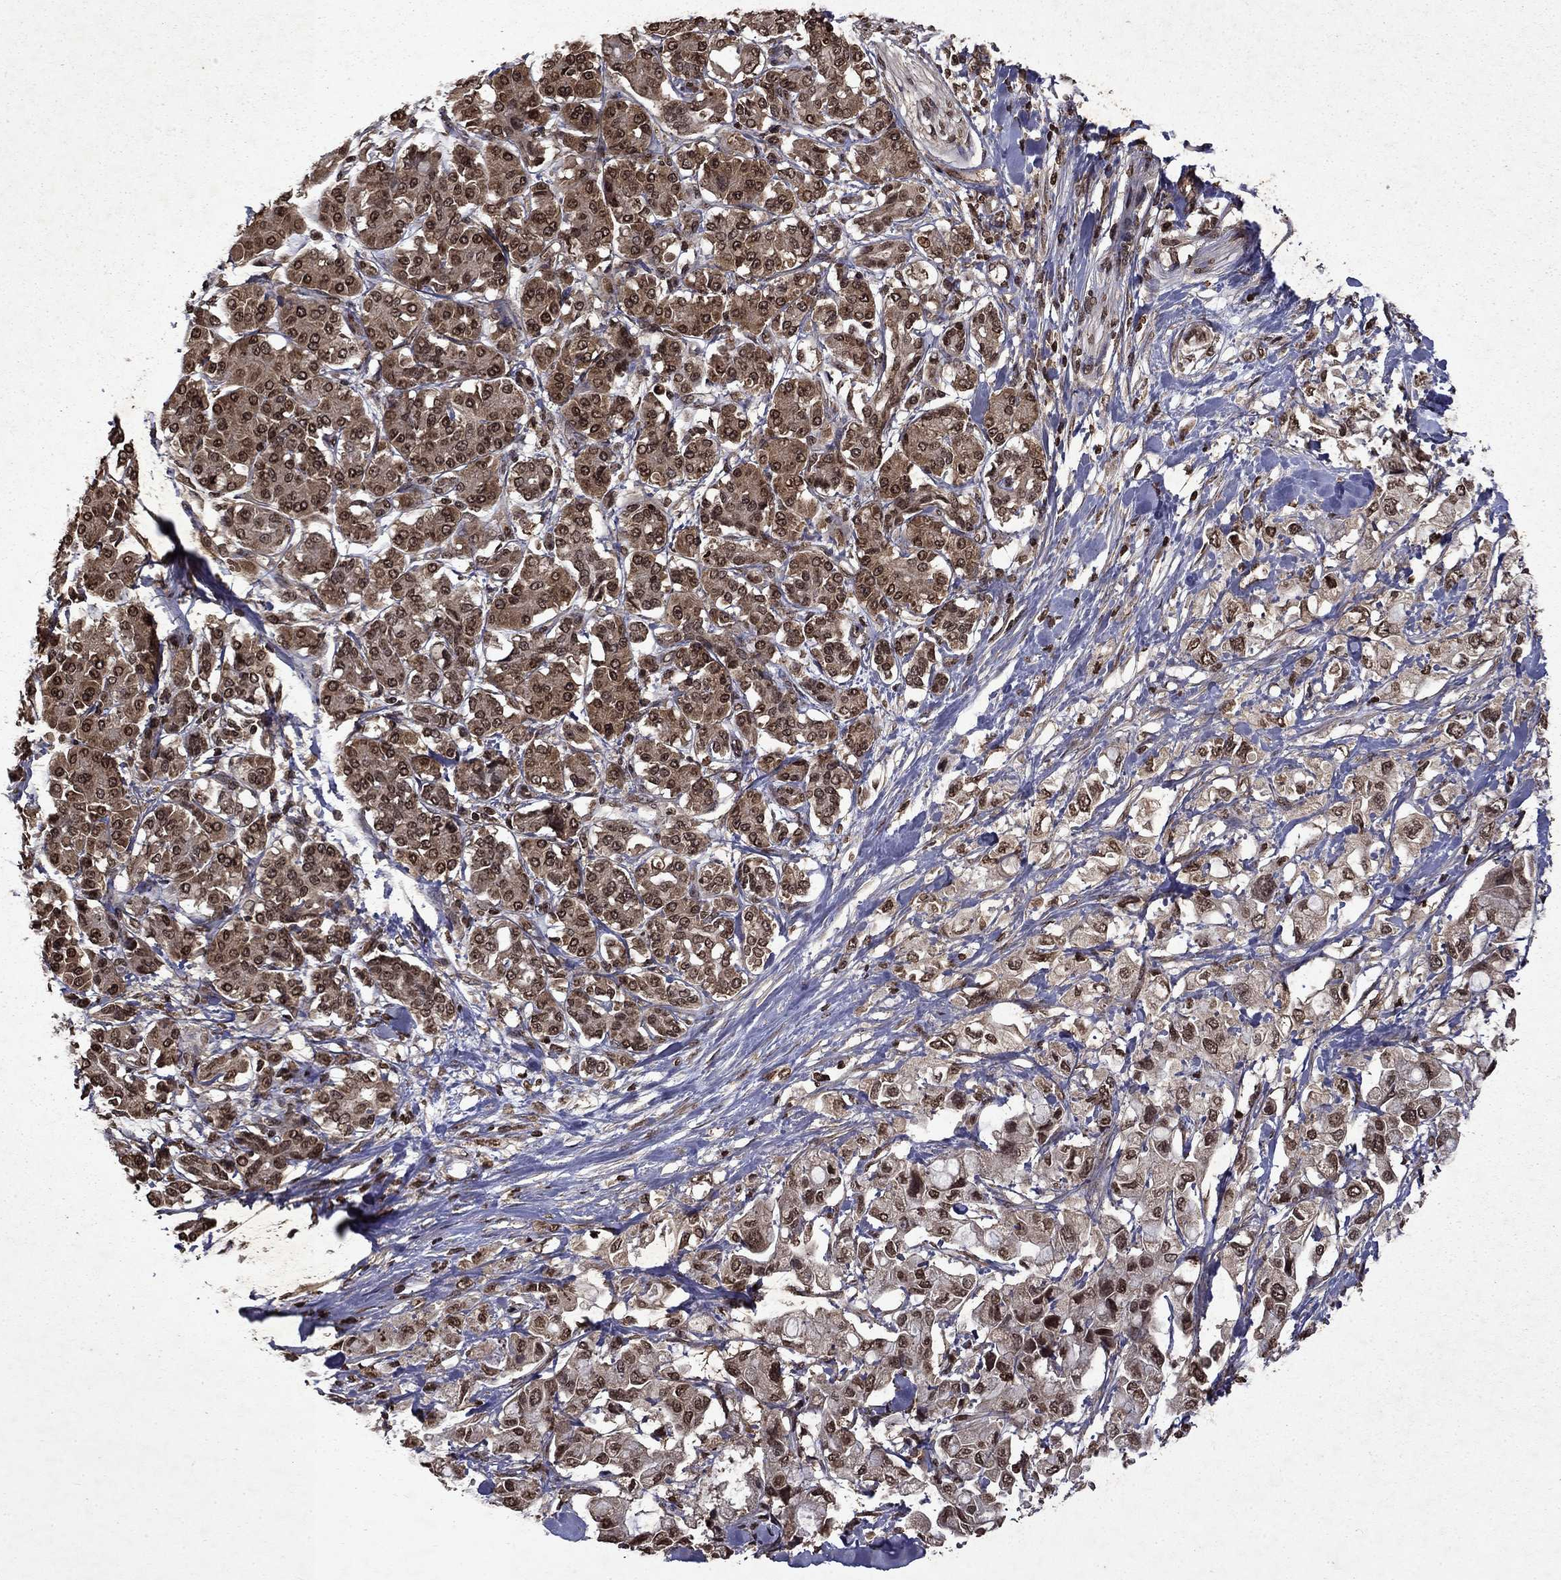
{"staining": {"intensity": "moderate", "quantity": "25%-75%", "location": "cytoplasmic/membranous,nuclear"}, "tissue": "pancreatic cancer", "cell_type": "Tumor cells", "image_type": "cancer", "snomed": [{"axis": "morphology", "description": "Adenocarcinoma, NOS"}, {"axis": "topography", "description": "Pancreas"}], "caption": "Tumor cells exhibit medium levels of moderate cytoplasmic/membranous and nuclear positivity in approximately 25%-75% of cells in pancreatic cancer (adenocarcinoma). (DAB (3,3'-diaminobenzidine) = brown stain, brightfield microscopy at high magnification).", "gene": "PIN4", "patient": {"sex": "female", "age": 56}}